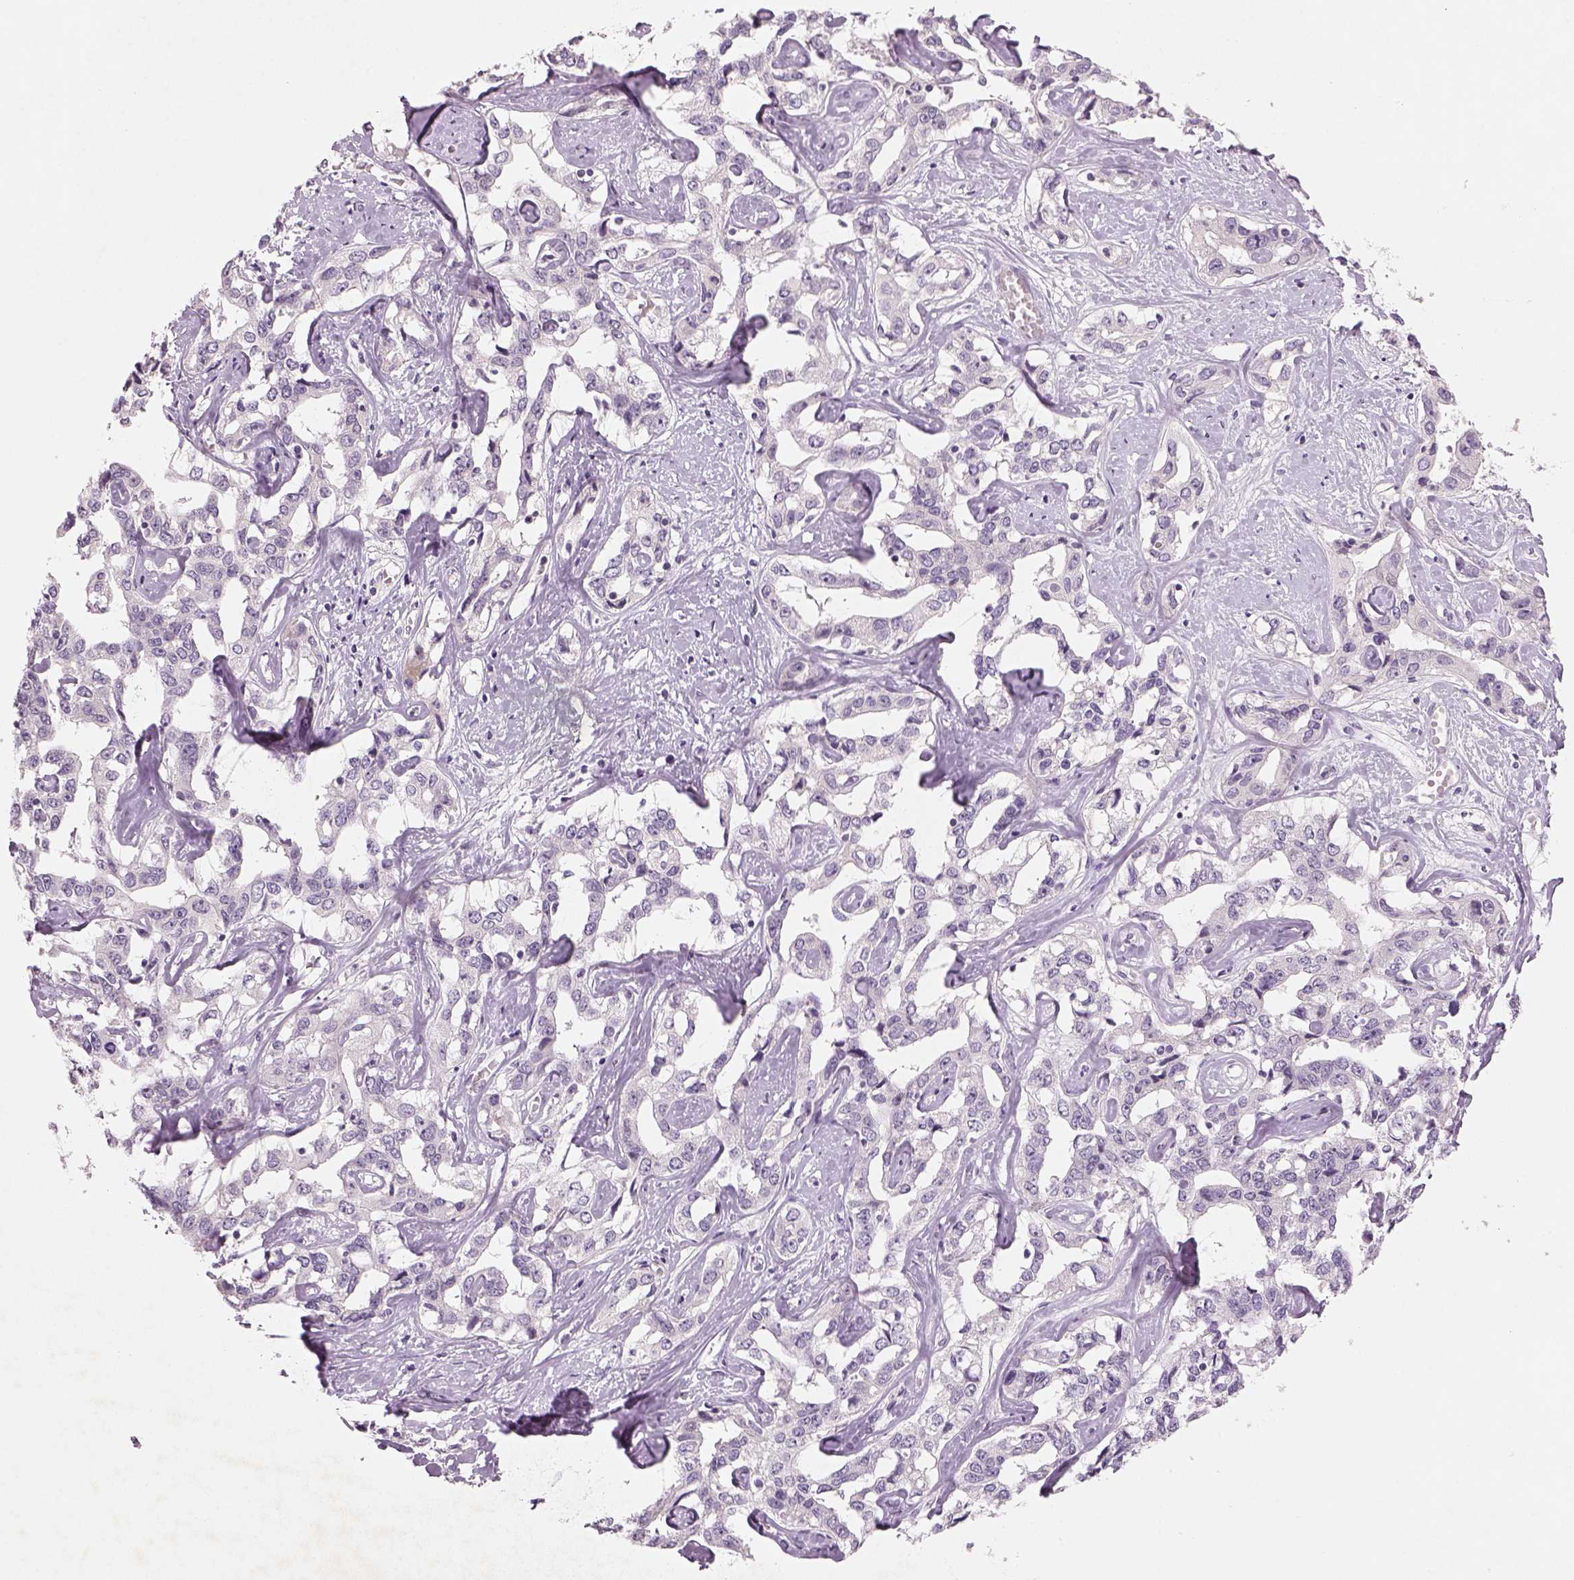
{"staining": {"intensity": "negative", "quantity": "none", "location": "none"}, "tissue": "liver cancer", "cell_type": "Tumor cells", "image_type": "cancer", "snomed": [{"axis": "morphology", "description": "Cholangiocarcinoma"}, {"axis": "topography", "description": "Liver"}], "caption": "An immunohistochemistry (IHC) image of liver cholangiocarcinoma is shown. There is no staining in tumor cells of liver cholangiocarcinoma.", "gene": "PENK", "patient": {"sex": "male", "age": 59}}